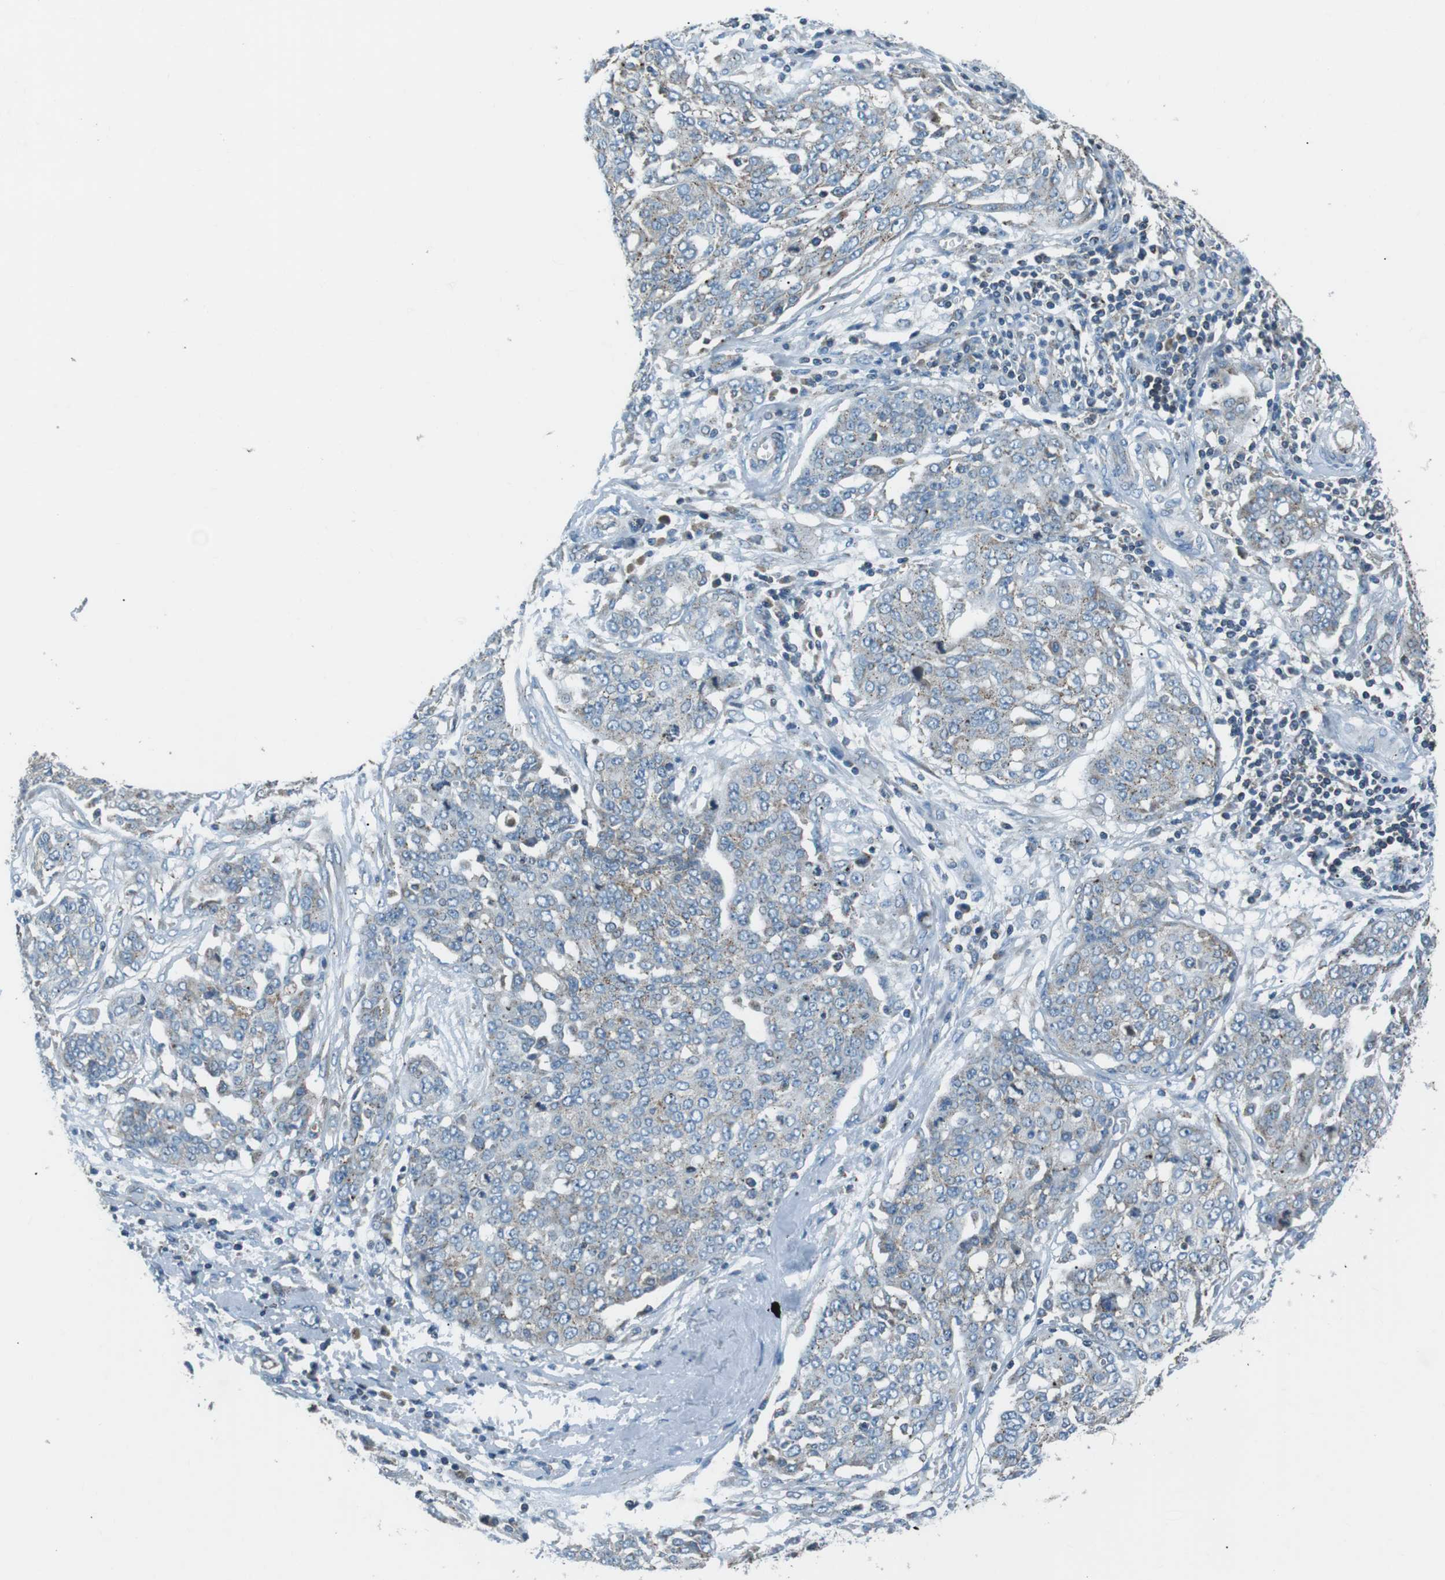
{"staining": {"intensity": "weak", "quantity": "<25%", "location": "cytoplasmic/membranous"}, "tissue": "ovarian cancer", "cell_type": "Tumor cells", "image_type": "cancer", "snomed": [{"axis": "morphology", "description": "Cystadenocarcinoma, serous, NOS"}, {"axis": "topography", "description": "Soft tissue"}, {"axis": "topography", "description": "Ovary"}], "caption": "DAB immunohistochemical staining of serous cystadenocarcinoma (ovarian) reveals no significant expression in tumor cells. The staining was performed using DAB (3,3'-diaminobenzidine) to visualize the protein expression in brown, while the nuclei were stained in blue with hematoxylin (Magnification: 20x).", "gene": "FAM3B", "patient": {"sex": "female", "age": 57}}